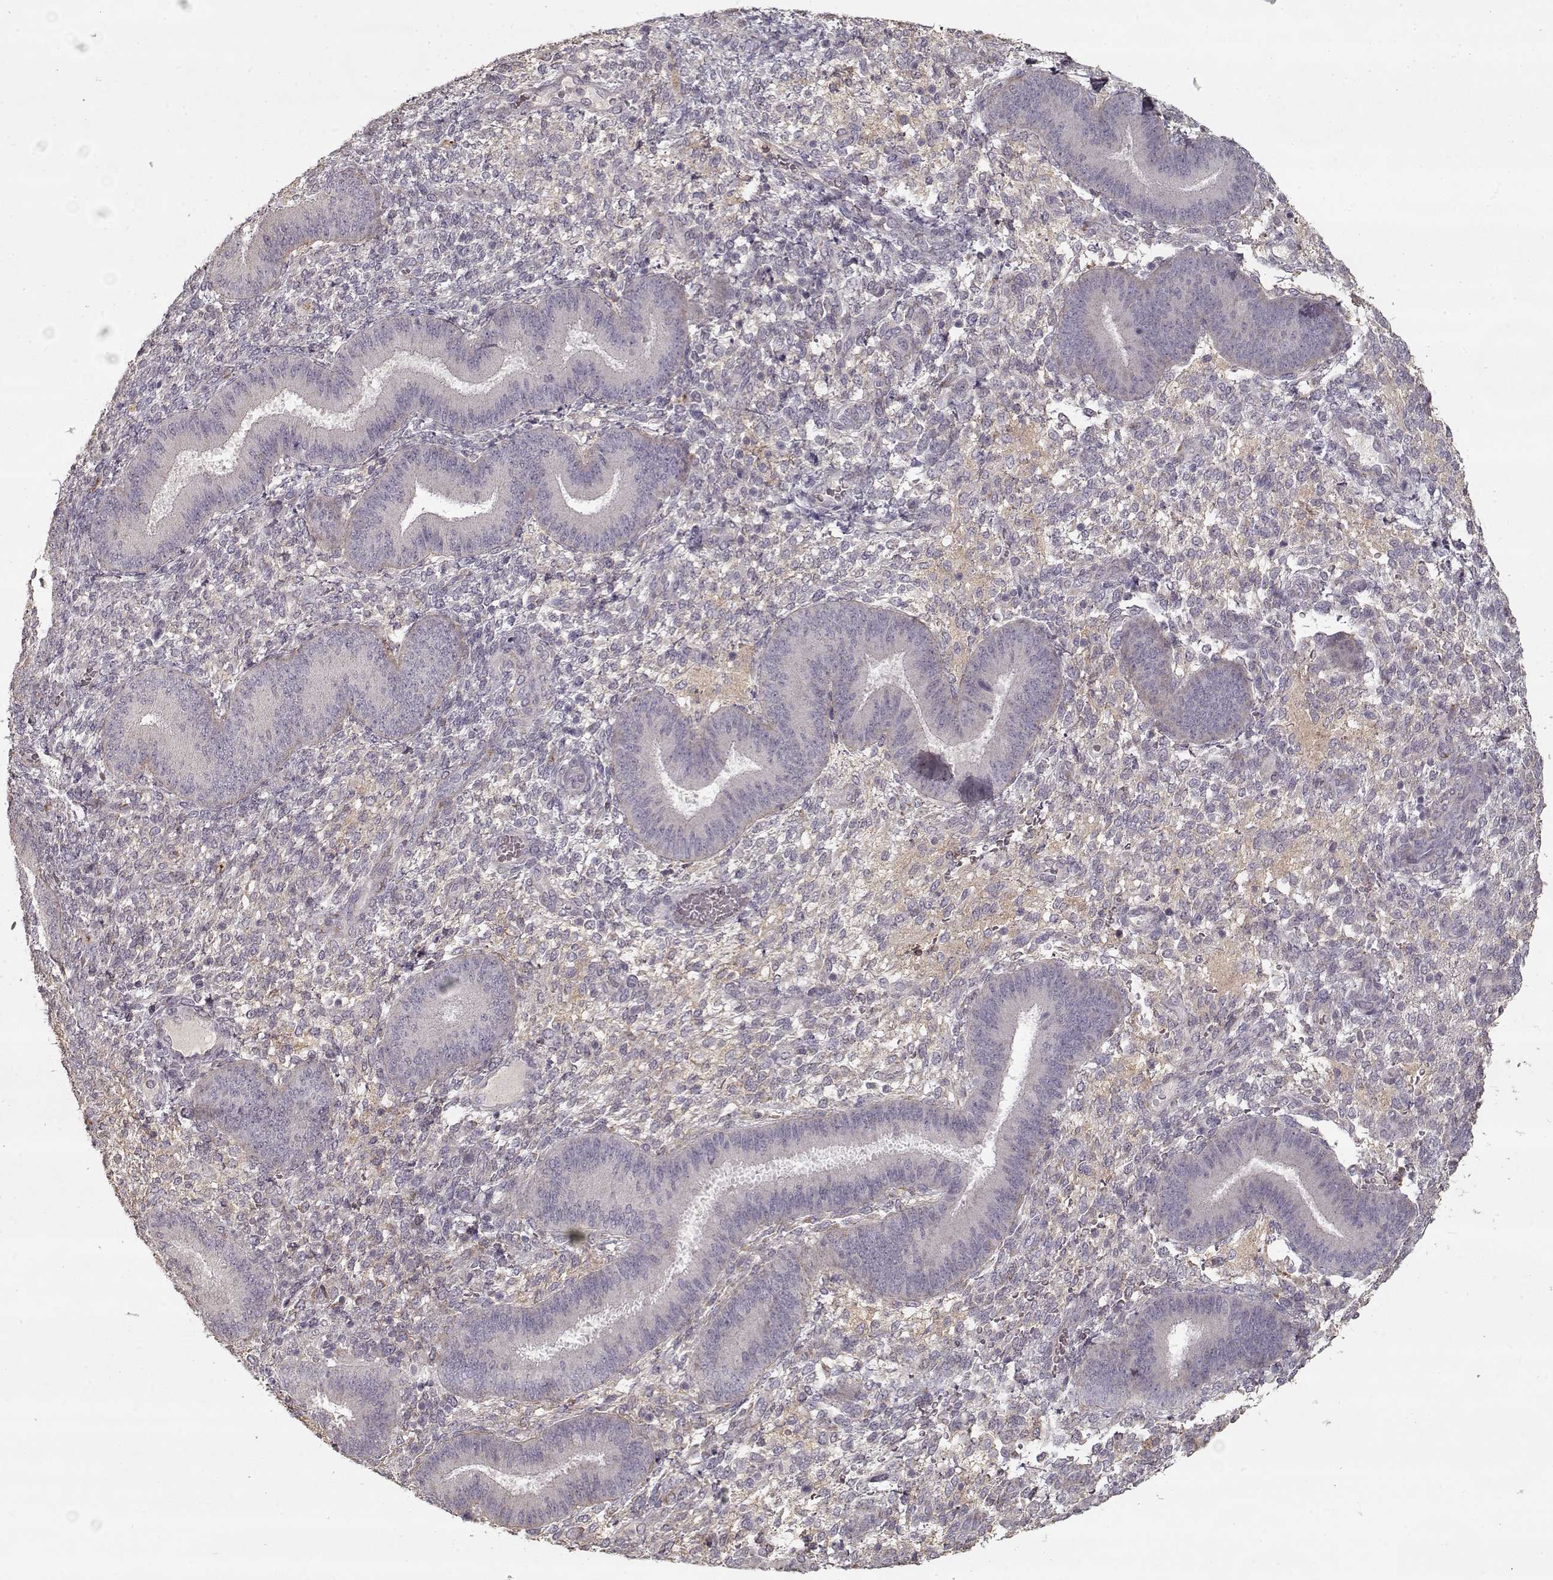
{"staining": {"intensity": "weak", "quantity": "<25%", "location": "cytoplasmic/membranous"}, "tissue": "endometrium", "cell_type": "Cells in endometrial stroma", "image_type": "normal", "snomed": [{"axis": "morphology", "description": "Normal tissue, NOS"}, {"axis": "topography", "description": "Endometrium"}], "caption": "The image exhibits no staining of cells in endometrial stroma in benign endometrium. Nuclei are stained in blue.", "gene": "LAMA2", "patient": {"sex": "female", "age": 39}}